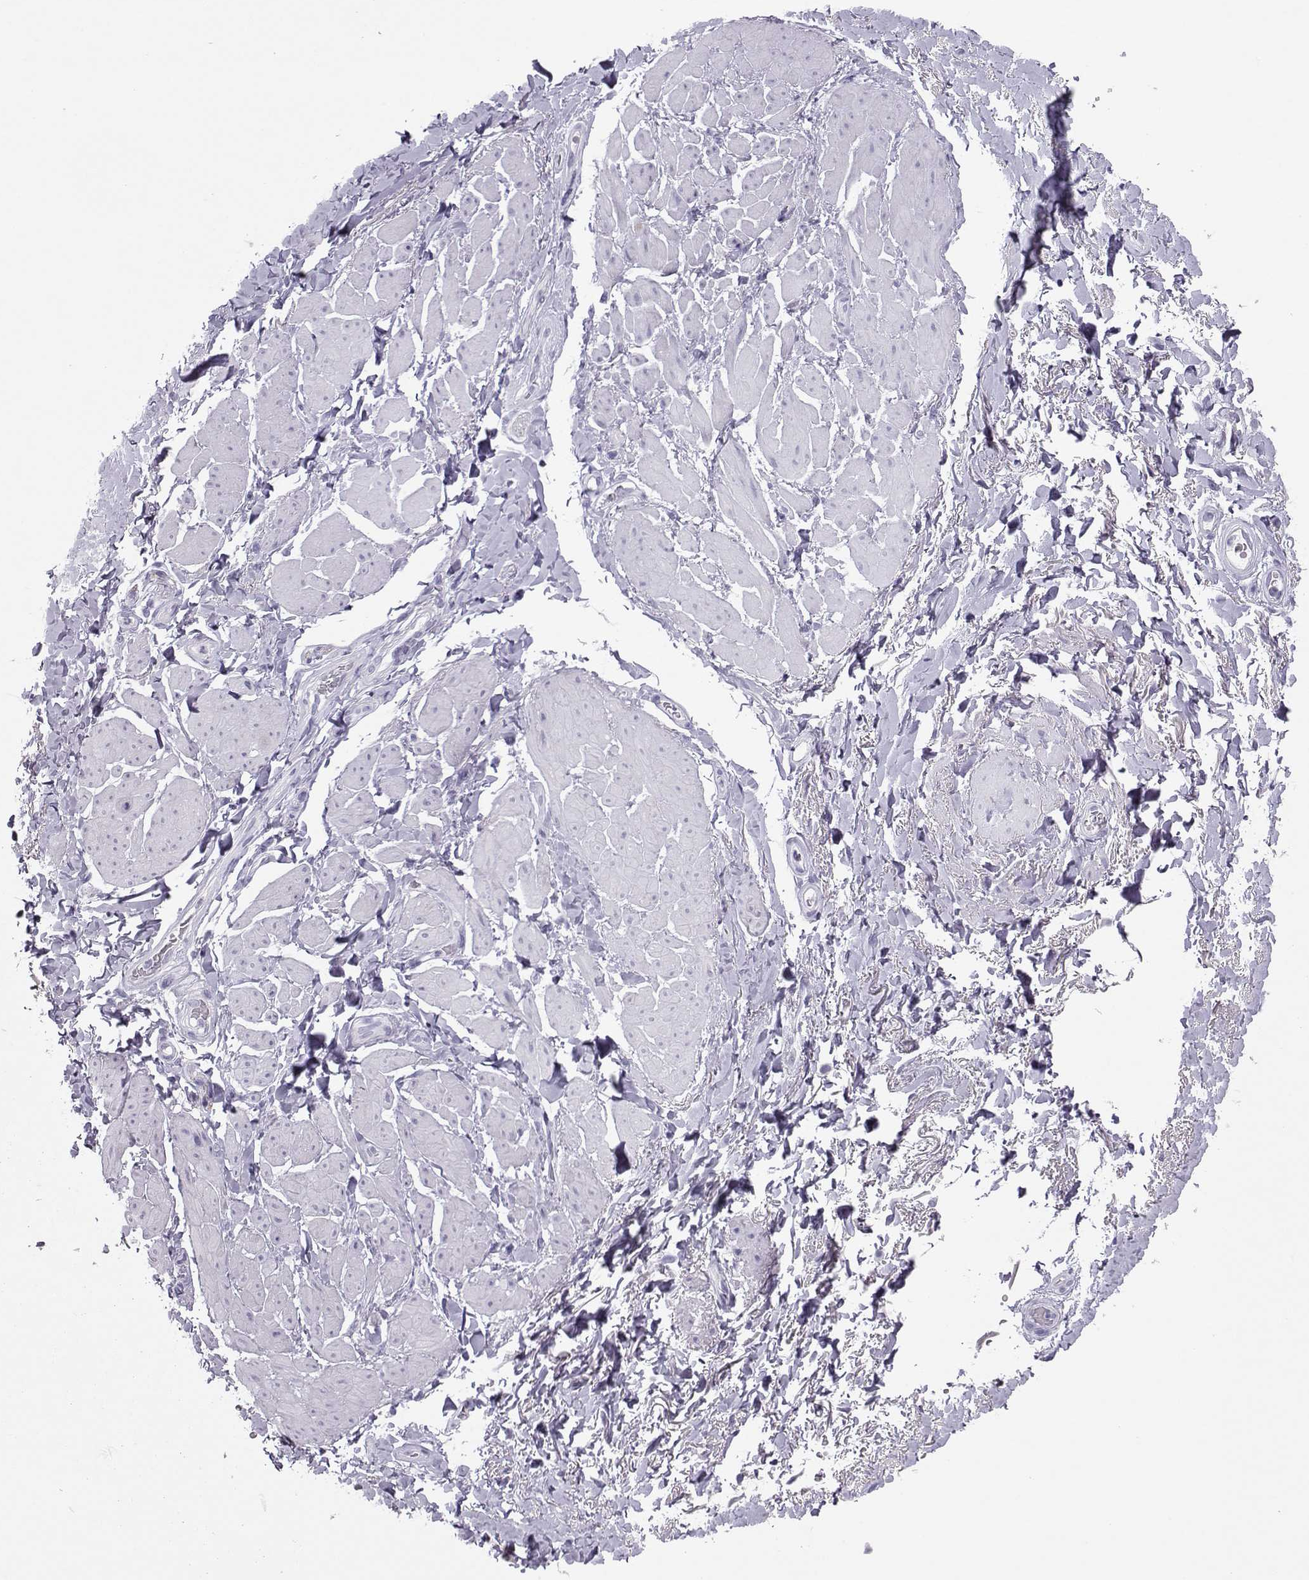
{"staining": {"intensity": "negative", "quantity": "none", "location": "none"}, "tissue": "adipose tissue", "cell_type": "Adipocytes", "image_type": "normal", "snomed": [{"axis": "morphology", "description": "Normal tissue, NOS"}, {"axis": "topography", "description": "Anal"}, {"axis": "topography", "description": "Peripheral nerve tissue"}], "caption": "High power microscopy photomicrograph of an immunohistochemistry (IHC) image of benign adipose tissue, revealing no significant positivity in adipocytes. (DAB (3,3'-diaminobenzidine) immunohistochemistry with hematoxylin counter stain).", "gene": "NEFL", "patient": {"sex": "male", "age": 53}}